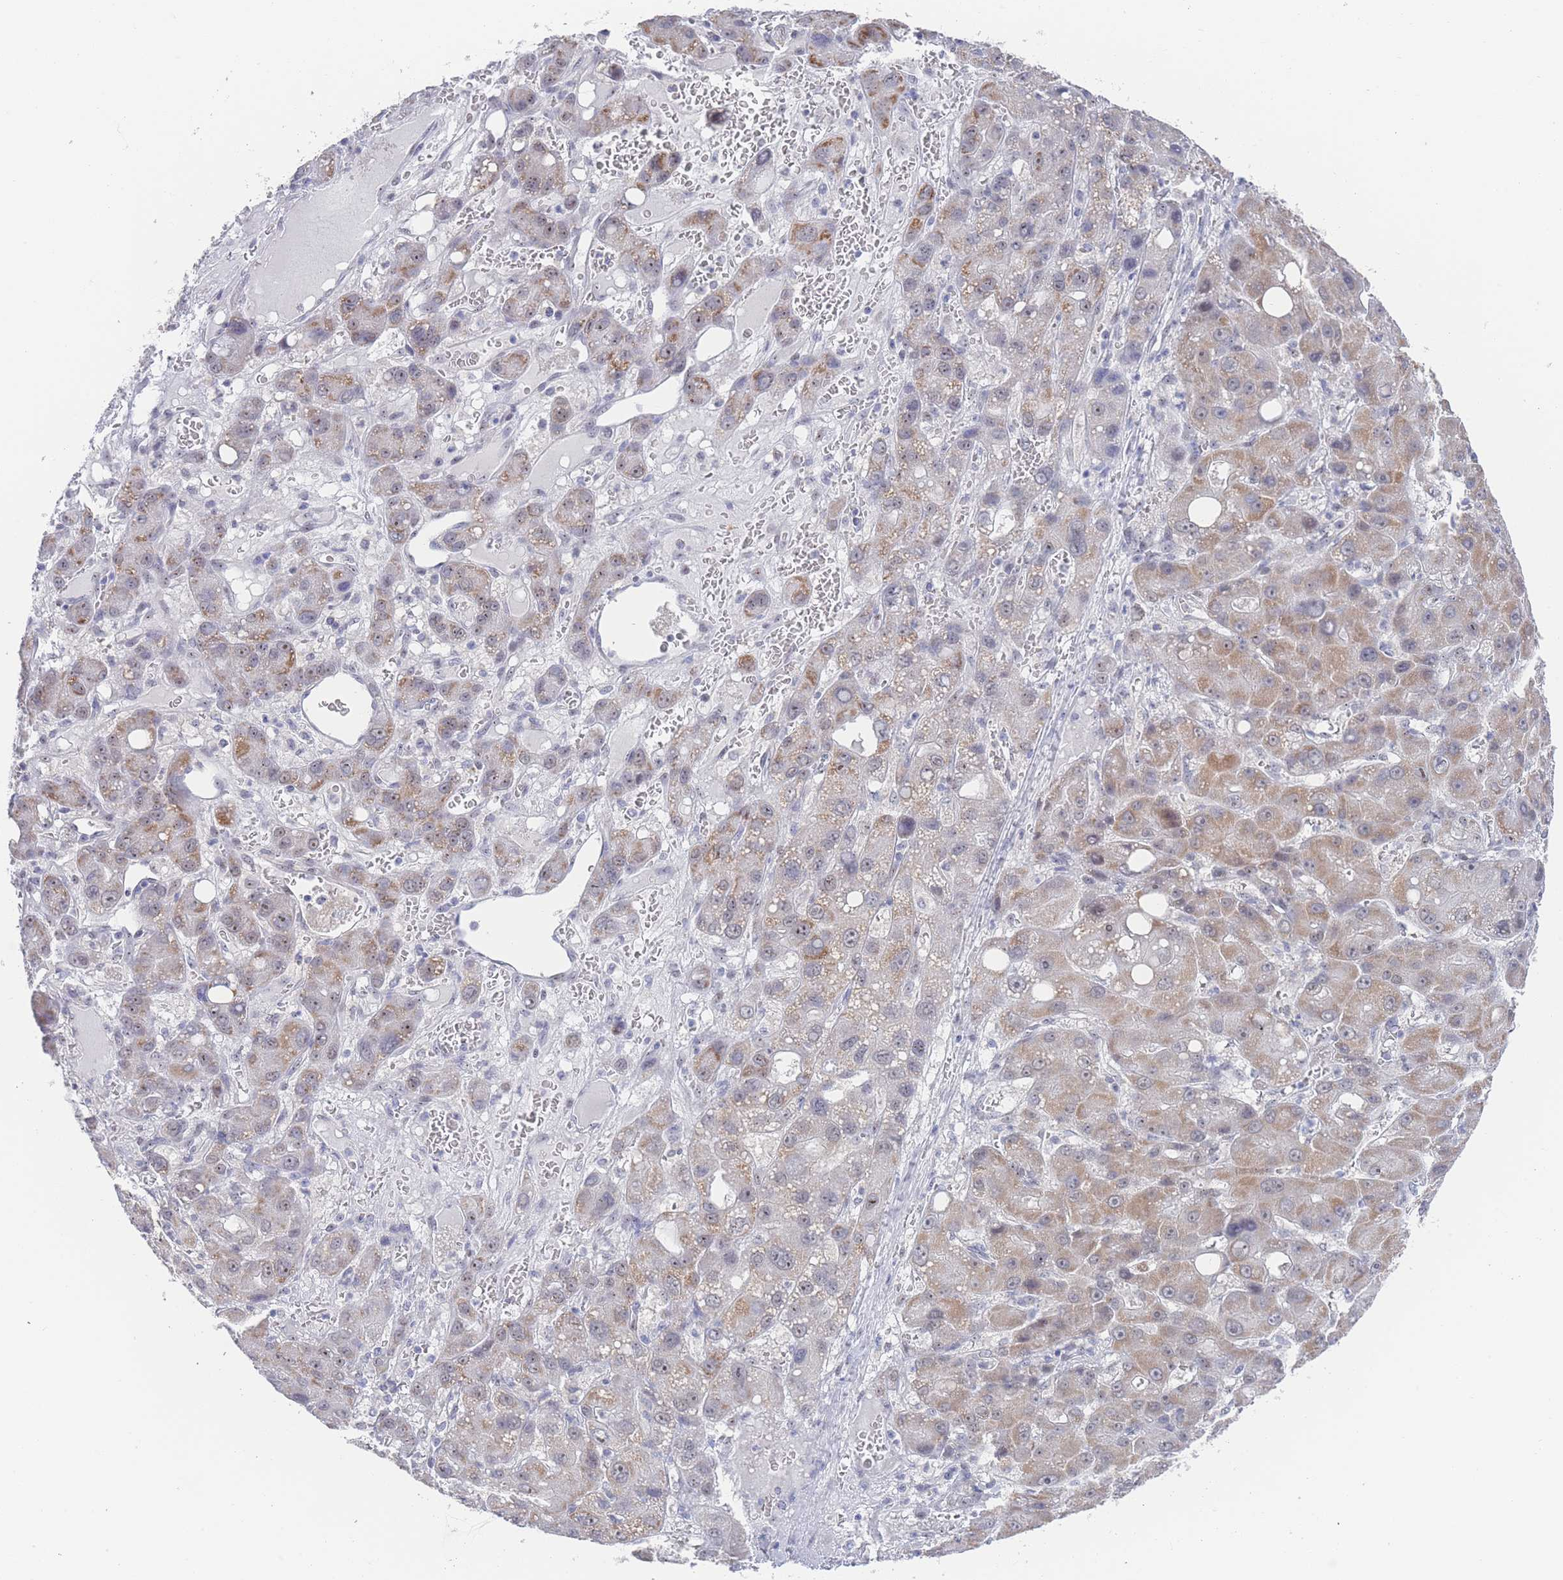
{"staining": {"intensity": "weak", "quantity": "25%-75%", "location": "cytoplasmic/membranous,nuclear"}, "tissue": "liver cancer", "cell_type": "Tumor cells", "image_type": "cancer", "snomed": [{"axis": "morphology", "description": "Carcinoma, Hepatocellular, NOS"}, {"axis": "topography", "description": "Liver"}], "caption": "Weak cytoplasmic/membranous and nuclear protein expression is identified in approximately 25%-75% of tumor cells in hepatocellular carcinoma (liver). (Stains: DAB in brown, nuclei in blue, Microscopy: brightfield microscopy at high magnification).", "gene": "ZNF142", "patient": {"sex": "male", "age": 55}}